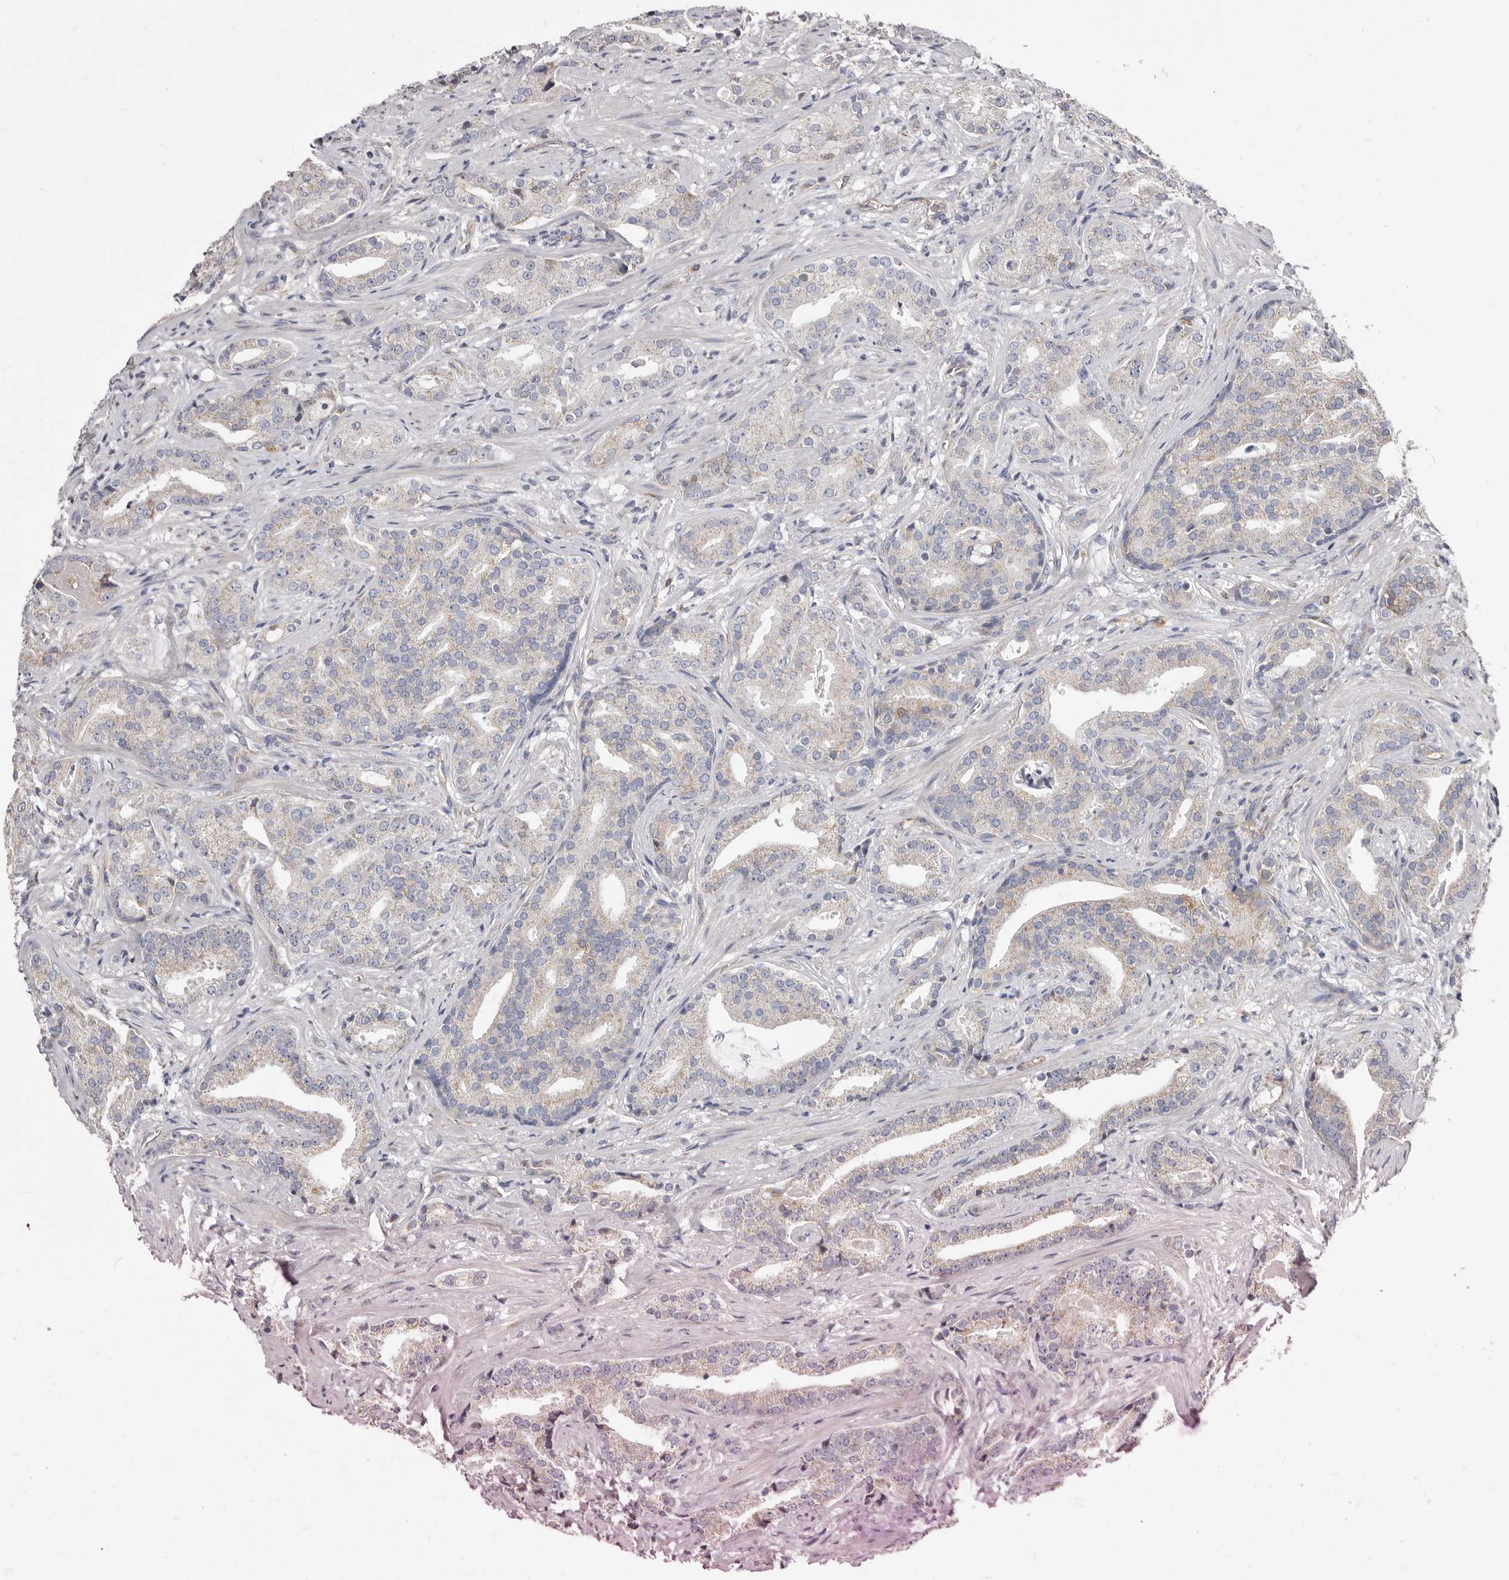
{"staining": {"intensity": "weak", "quantity": "25%-75%", "location": "cytoplasmic/membranous"}, "tissue": "prostate cancer", "cell_type": "Tumor cells", "image_type": "cancer", "snomed": [{"axis": "morphology", "description": "Adenocarcinoma, Low grade"}, {"axis": "topography", "description": "Prostate"}], "caption": "Immunohistochemical staining of human prostate low-grade adenocarcinoma displays low levels of weak cytoplasmic/membranous protein staining in about 25%-75% of tumor cells.", "gene": "FMO2", "patient": {"sex": "male", "age": 67}}